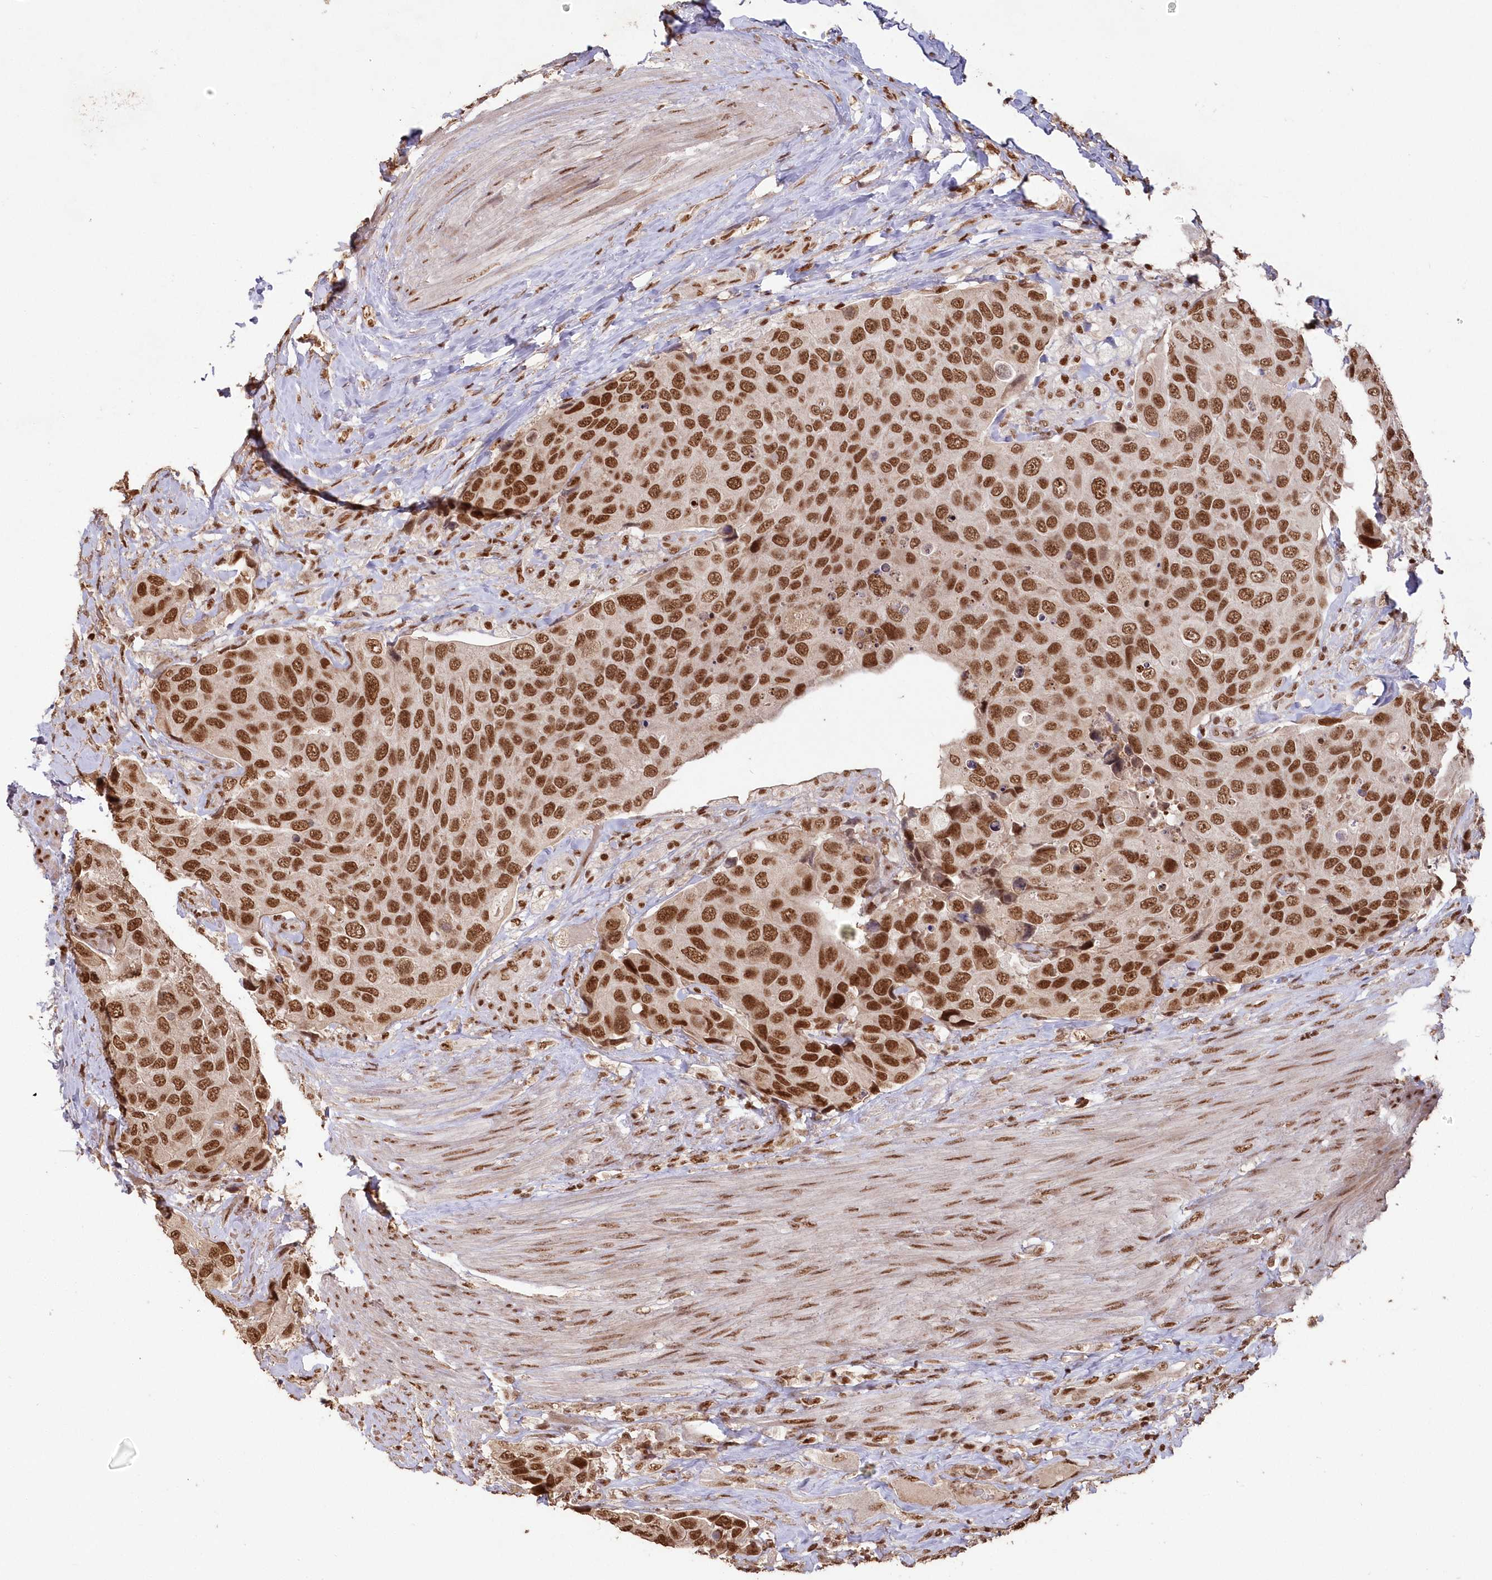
{"staining": {"intensity": "strong", "quantity": ">75%", "location": "nuclear"}, "tissue": "urothelial cancer", "cell_type": "Tumor cells", "image_type": "cancer", "snomed": [{"axis": "morphology", "description": "Urothelial carcinoma, High grade"}, {"axis": "topography", "description": "Urinary bladder"}], "caption": "Tumor cells exhibit strong nuclear expression in about >75% of cells in urothelial cancer.", "gene": "PDS5A", "patient": {"sex": "male", "age": 74}}